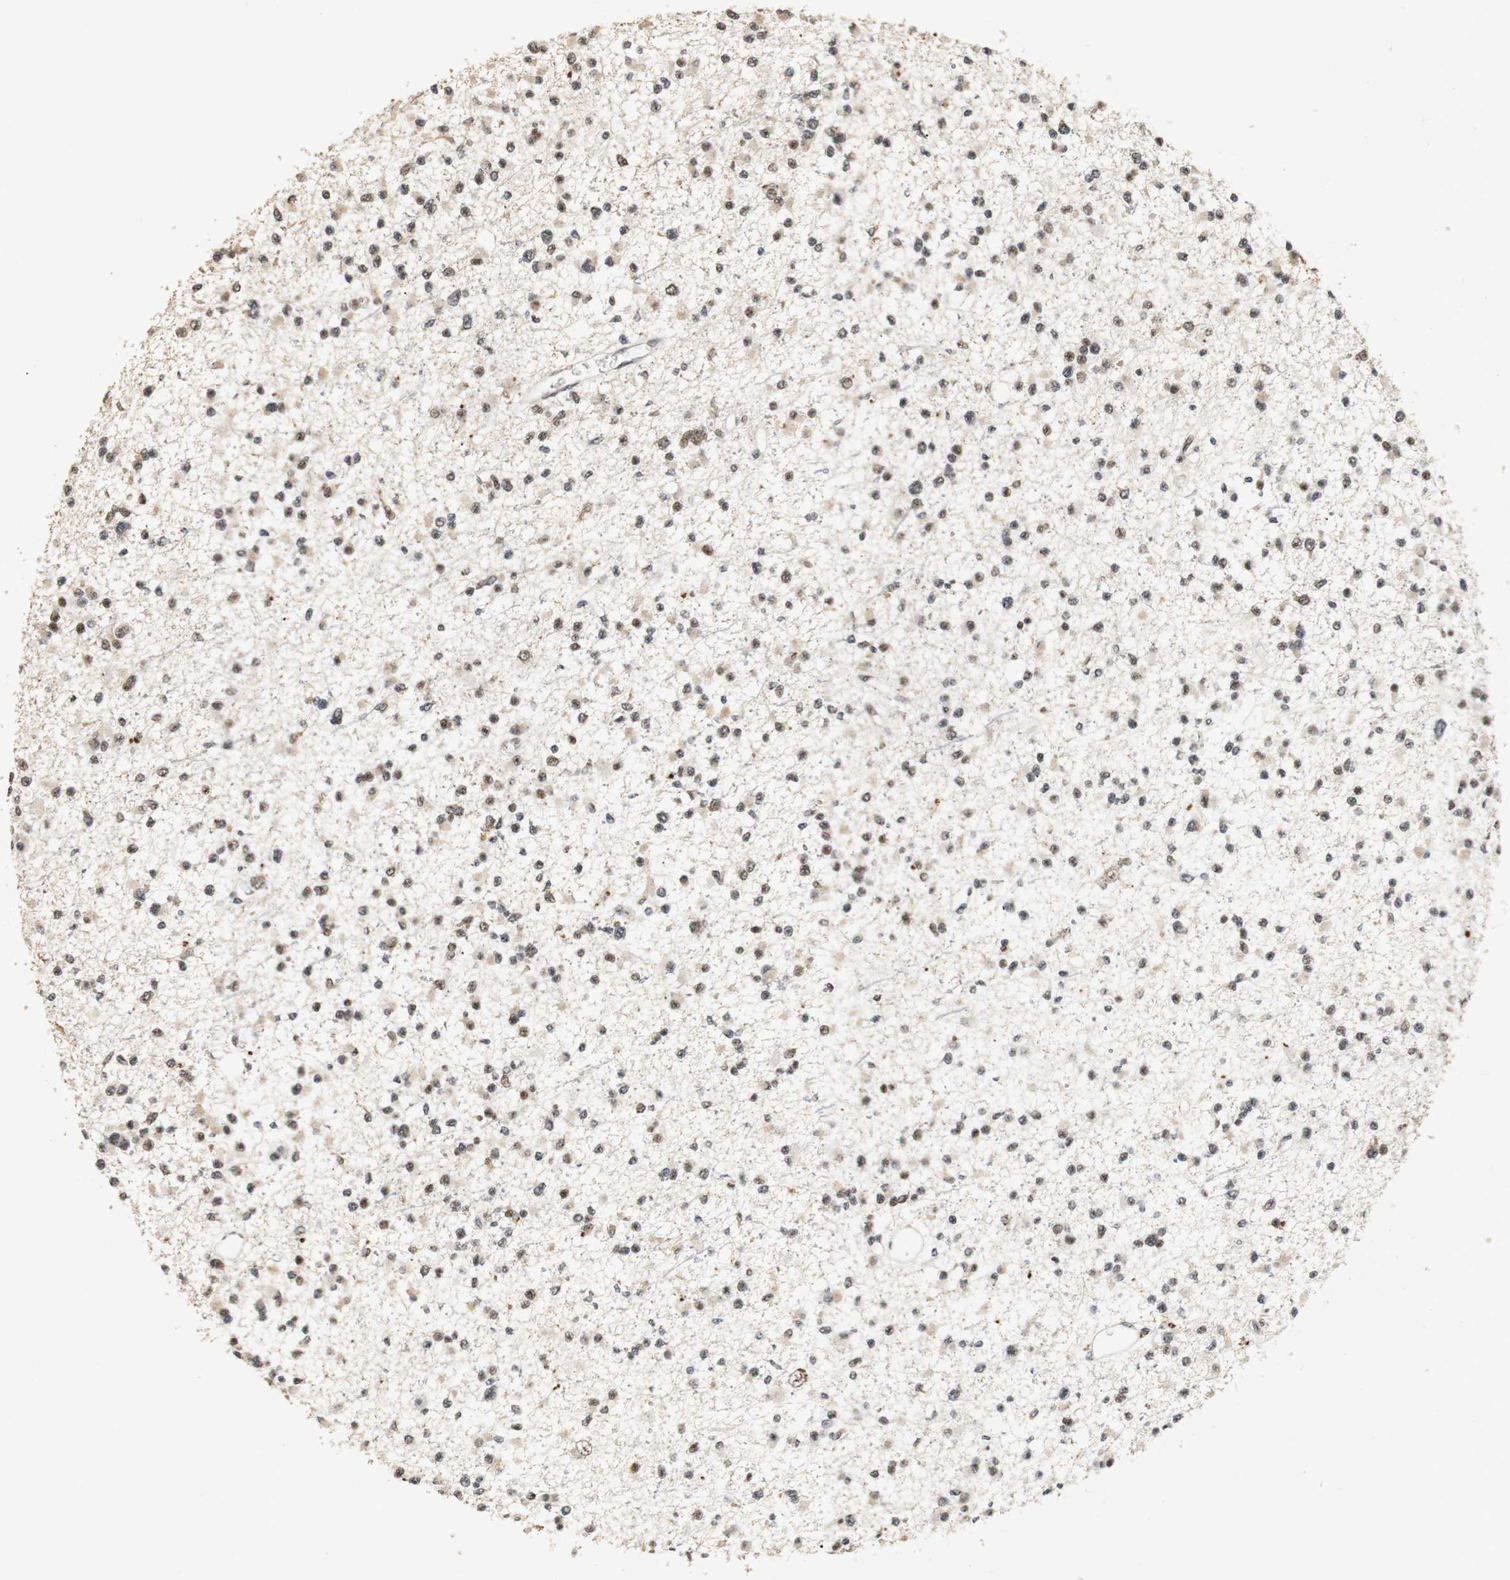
{"staining": {"intensity": "weak", "quantity": ">75%", "location": "cytoplasmic/membranous,nuclear"}, "tissue": "glioma", "cell_type": "Tumor cells", "image_type": "cancer", "snomed": [{"axis": "morphology", "description": "Glioma, malignant, Low grade"}, {"axis": "topography", "description": "Brain"}], "caption": "Immunohistochemistry of human malignant low-grade glioma displays low levels of weak cytoplasmic/membranous and nuclear positivity in about >75% of tumor cells.", "gene": "PYM1", "patient": {"sex": "female", "age": 22}}